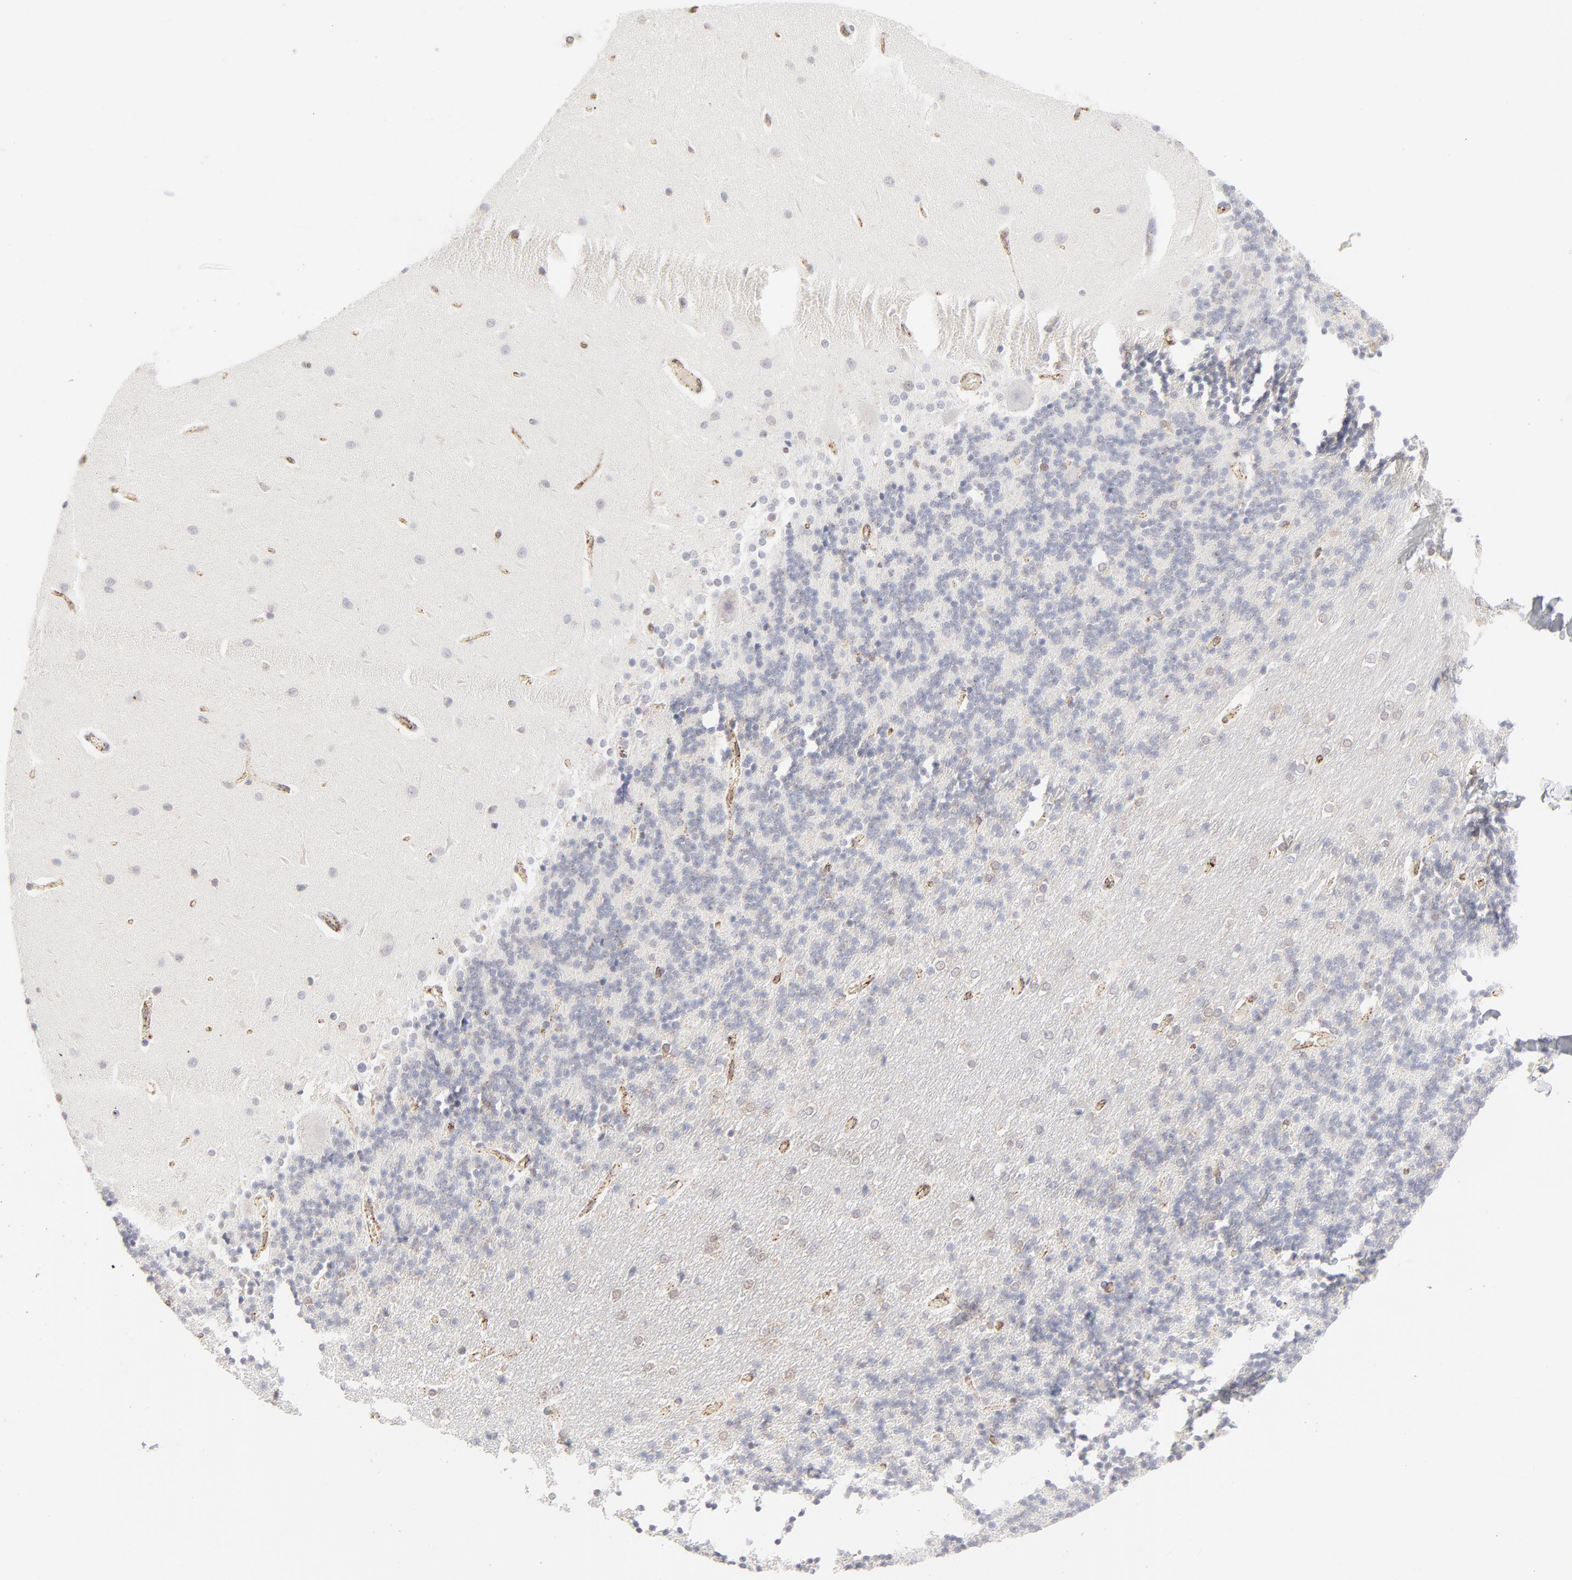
{"staining": {"intensity": "negative", "quantity": "none", "location": "none"}, "tissue": "cerebellum", "cell_type": "Cells in granular layer", "image_type": "normal", "snomed": [{"axis": "morphology", "description": "Normal tissue, NOS"}, {"axis": "topography", "description": "Cerebellum"}], "caption": "High power microscopy micrograph of an immunohistochemistry micrograph of unremarkable cerebellum, revealing no significant staining in cells in granular layer. (Brightfield microscopy of DAB immunohistochemistry at high magnification).", "gene": "CDK6", "patient": {"sex": "female", "age": 54}}